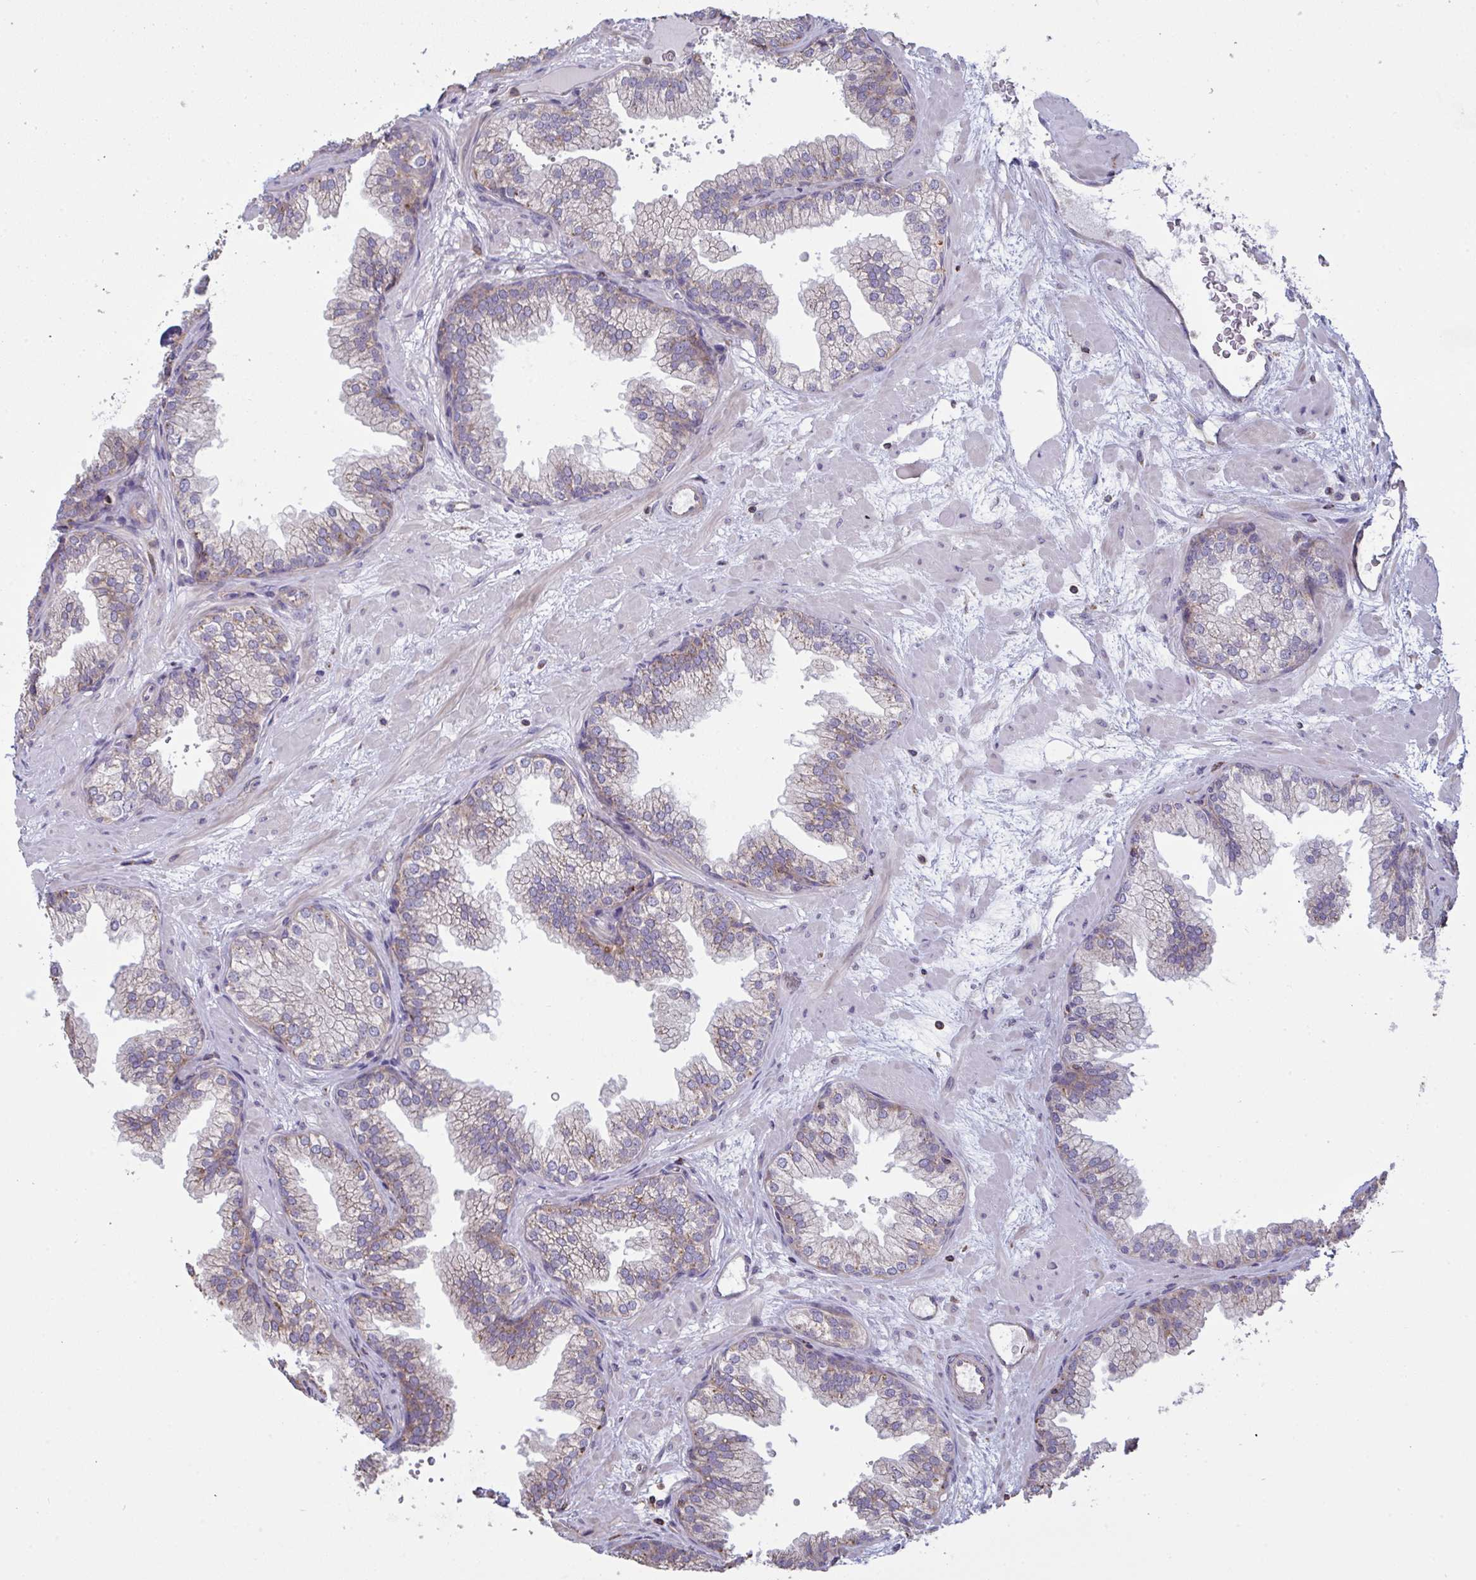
{"staining": {"intensity": "weak", "quantity": "25%-75%", "location": "cytoplasmic/membranous"}, "tissue": "prostate", "cell_type": "Glandular cells", "image_type": "normal", "snomed": [{"axis": "morphology", "description": "Normal tissue, NOS"}, {"axis": "topography", "description": "Prostate"}], "caption": "Glandular cells display low levels of weak cytoplasmic/membranous positivity in about 25%-75% of cells in benign prostate.", "gene": "MICOS10", "patient": {"sex": "male", "age": 37}}